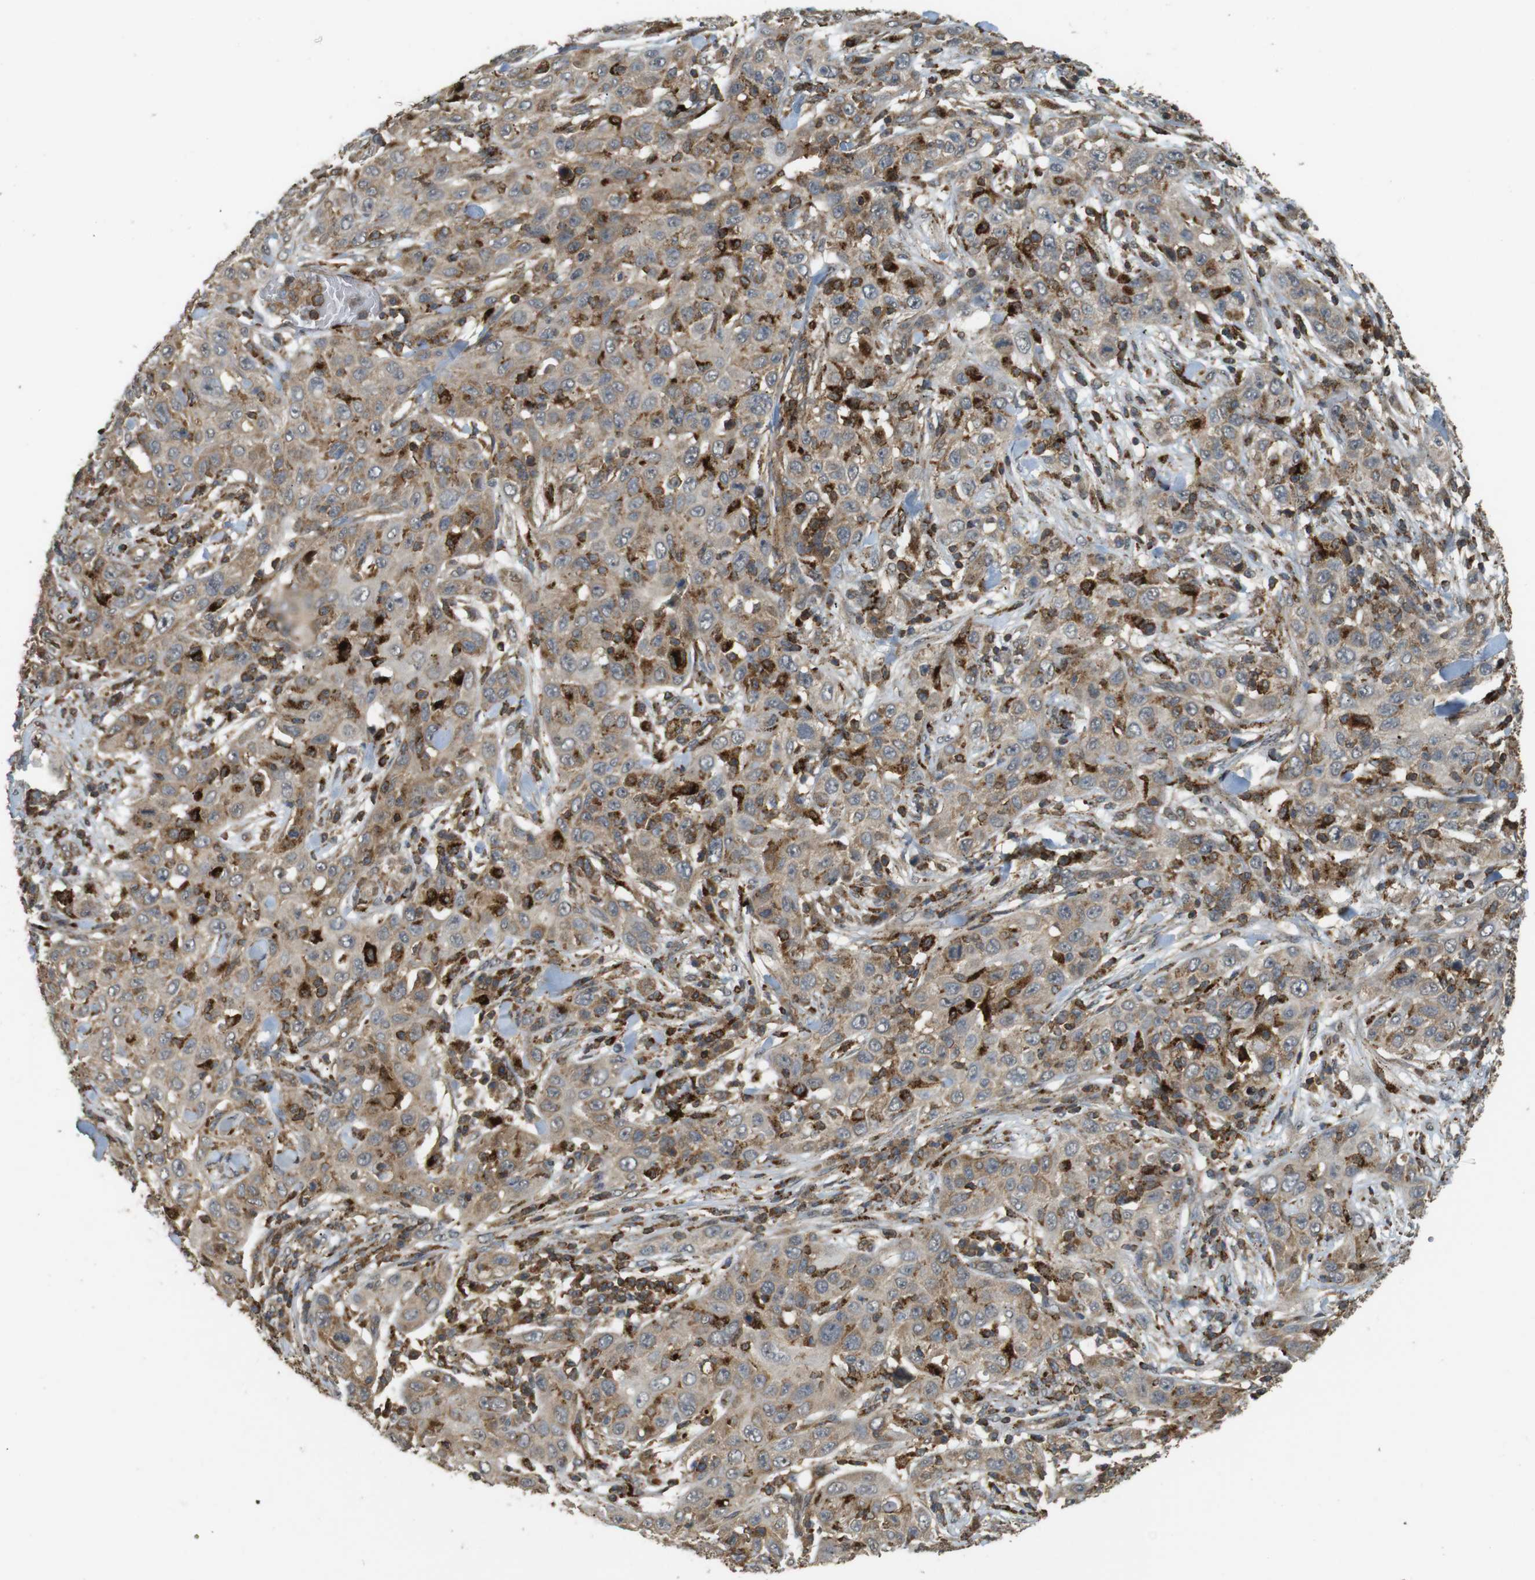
{"staining": {"intensity": "moderate", "quantity": ">75%", "location": "cytoplasmic/membranous"}, "tissue": "skin cancer", "cell_type": "Tumor cells", "image_type": "cancer", "snomed": [{"axis": "morphology", "description": "Squamous cell carcinoma, NOS"}, {"axis": "topography", "description": "Skin"}], "caption": "Brown immunohistochemical staining in skin cancer (squamous cell carcinoma) reveals moderate cytoplasmic/membranous positivity in about >75% of tumor cells.", "gene": "KSR1", "patient": {"sex": "female", "age": 88}}